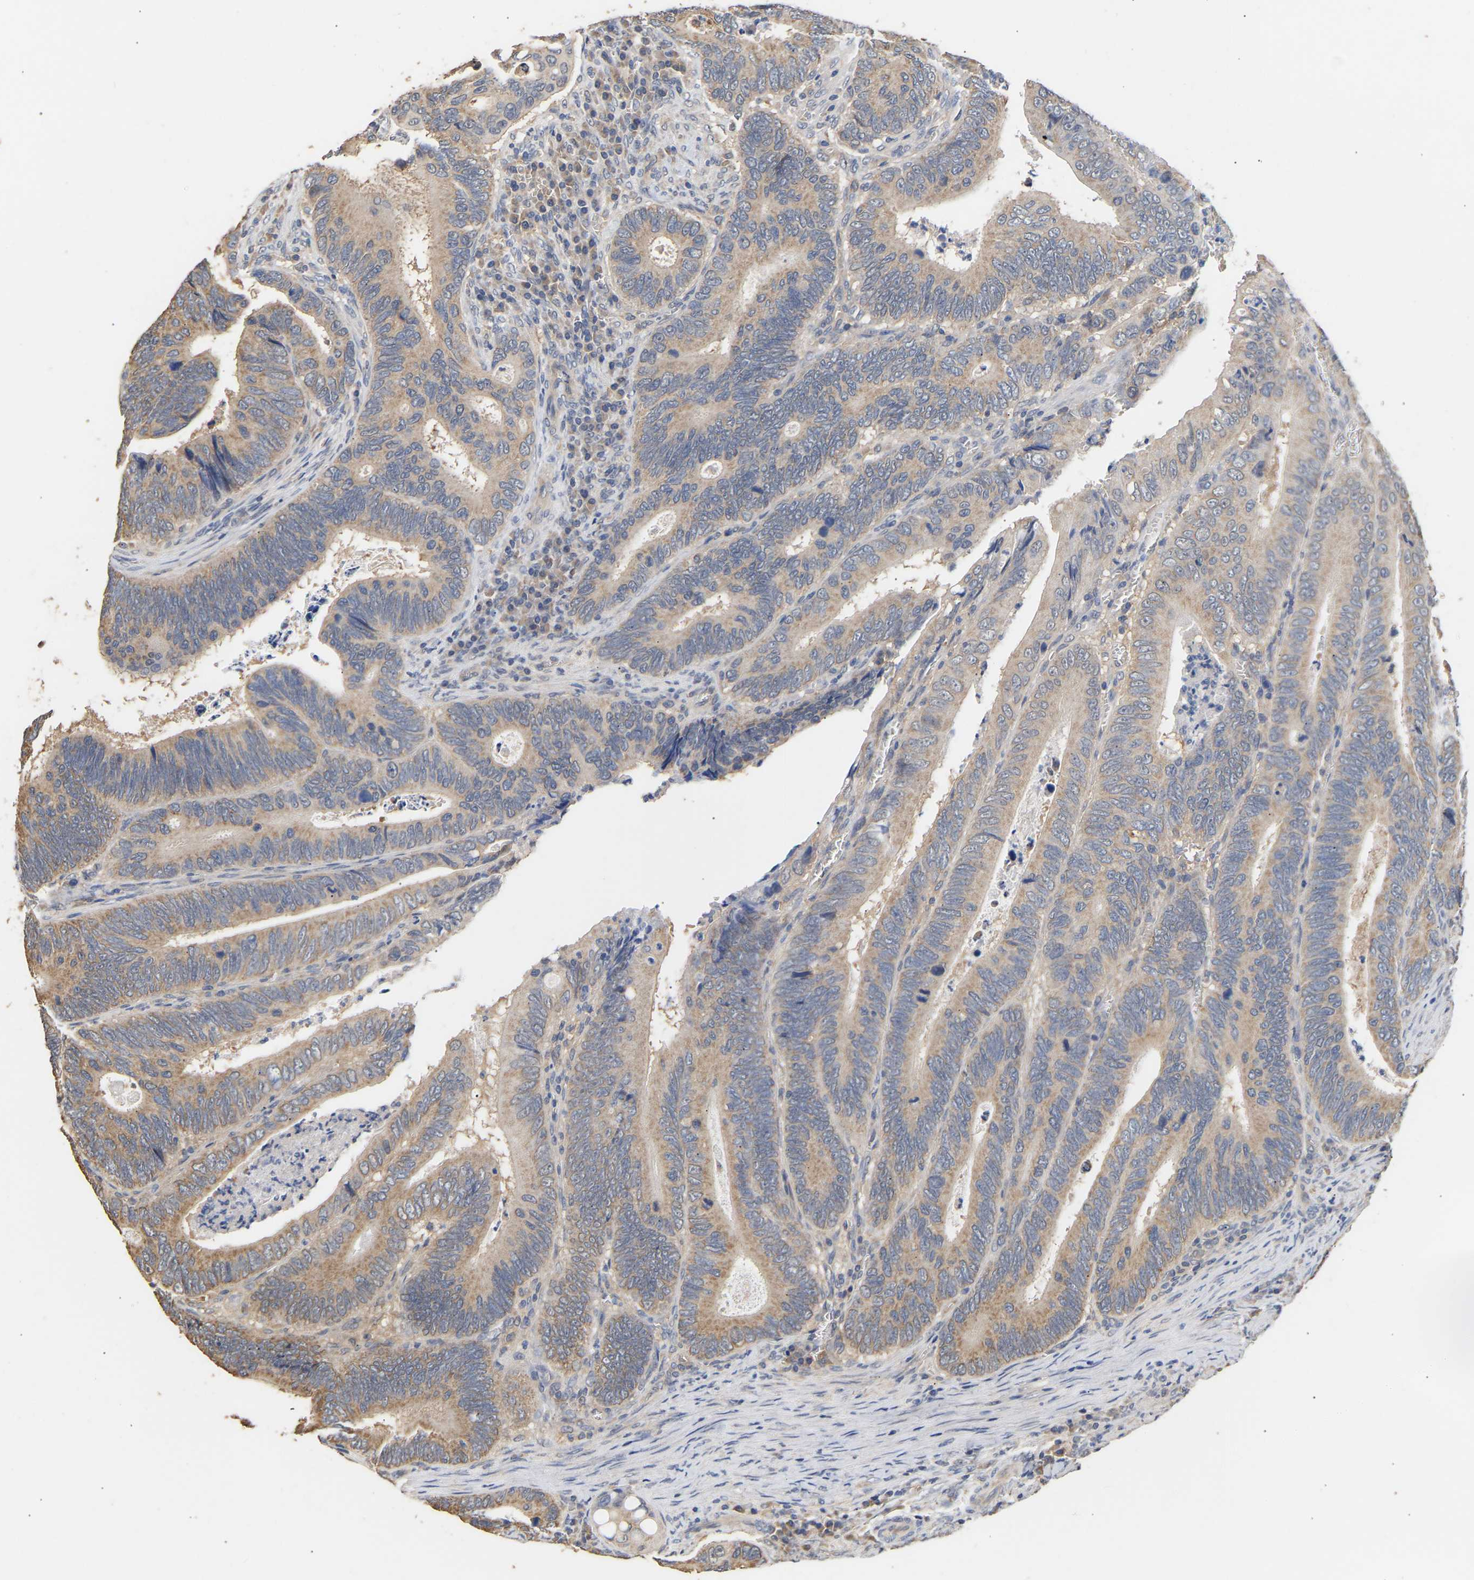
{"staining": {"intensity": "moderate", "quantity": ">75%", "location": "cytoplasmic/membranous"}, "tissue": "colorectal cancer", "cell_type": "Tumor cells", "image_type": "cancer", "snomed": [{"axis": "morphology", "description": "Inflammation, NOS"}, {"axis": "morphology", "description": "Adenocarcinoma, NOS"}, {"axis": "topography", "description": "Colon"}], "caption": "Human colorectal cancer (adenocarcinoma) stained with a protein marker displays moderate staining in tumor cells.", "gene": "ZNF26", "patient": {"sex": "male", "age": 72}}